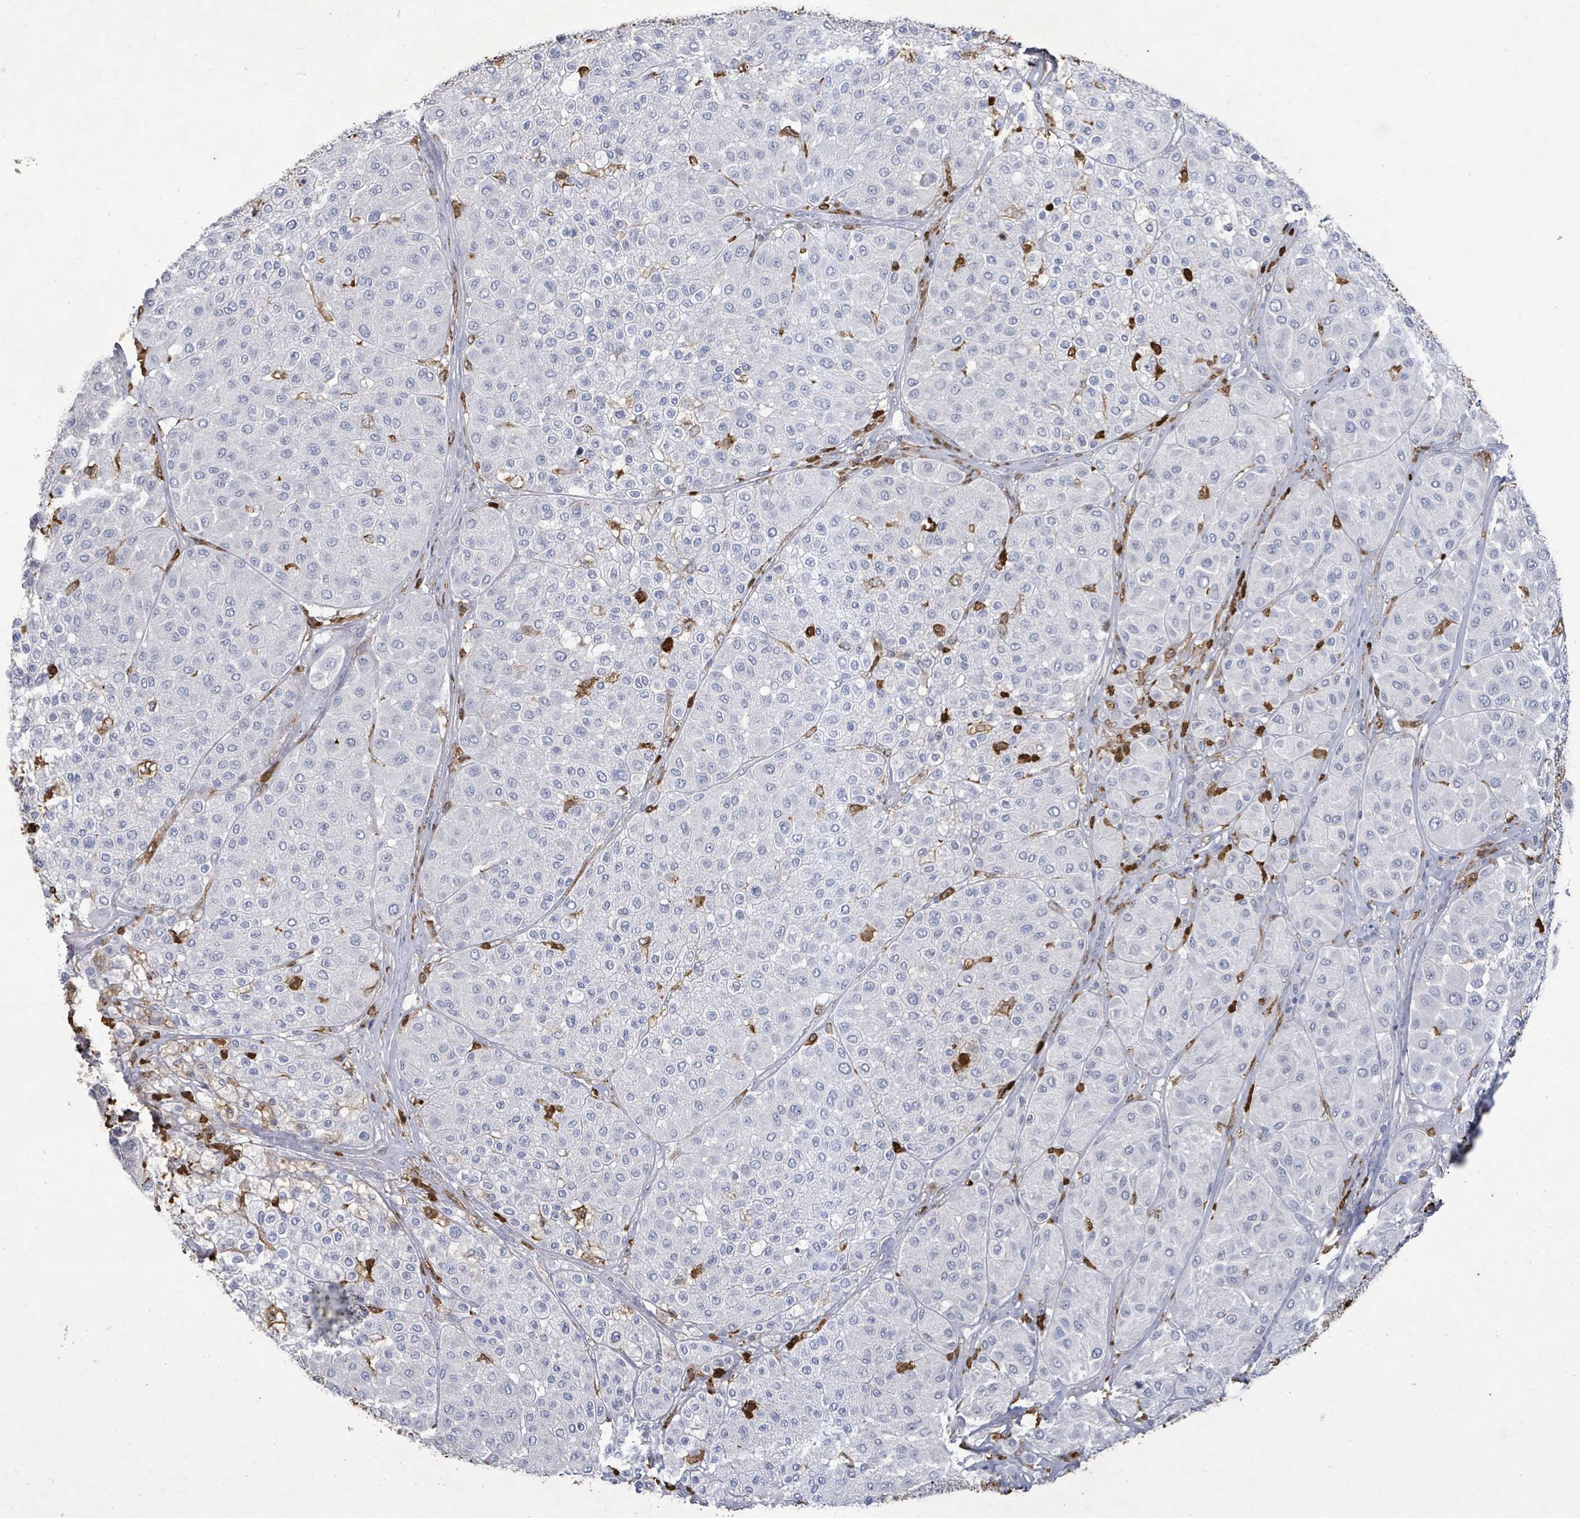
{"staining": {"intensity": "negative", "quantity": "none", "location": "none"}, "tissue": "melanoma", "cell_type": "Tumor cells", "image_type": "cancer", "snomed": [{"axis": "morphology", "description": "Malignant melanoma, Metastatic site"}, {"axis": "topography", "description": "Smooth muscle"}], "caption": "Melanoma was stained to show a protein in brown. There is no significant positivity in tumor cells.", "gene": "FAM210A", "patient": {"sex": "male", "age": 41}}